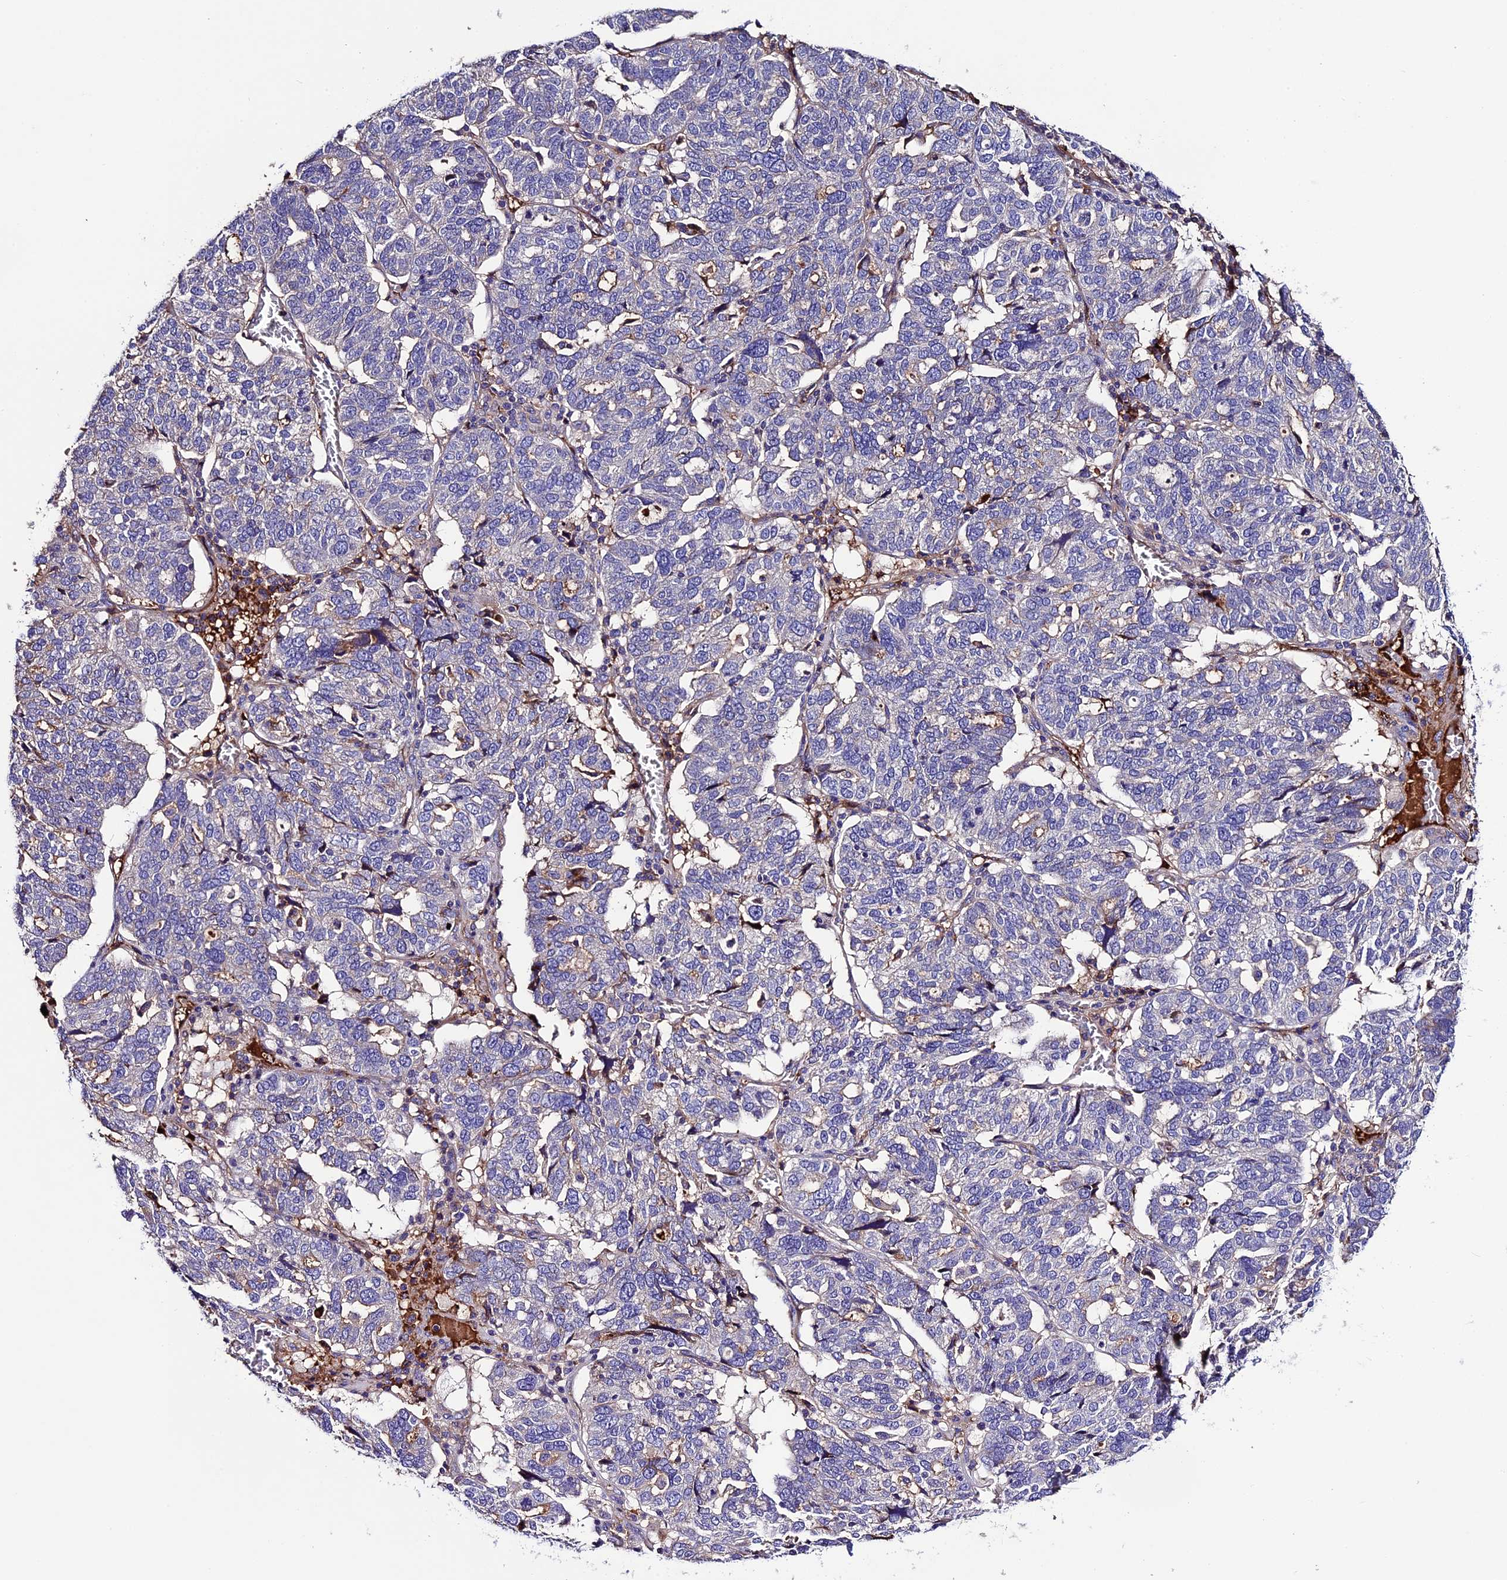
{"staining": {"intensity": "negative", "quantity": "none", "location": "none"}, "tissue": "ovarian cancer", "cell_type": "Tumor cells", "image_type": "cancer", "snomed": [{"axis": "morphology", "description": "Cystadenocarcinoma, serous, NOS"}, {"axis": "topography", "description": "Ovary"}], "caption": "Tumor cells show no significant expression in ovarian serous cystadenocarcinoma.", "gene": "TCP11L2", "patient": {"sex": "female", "age": 59}}